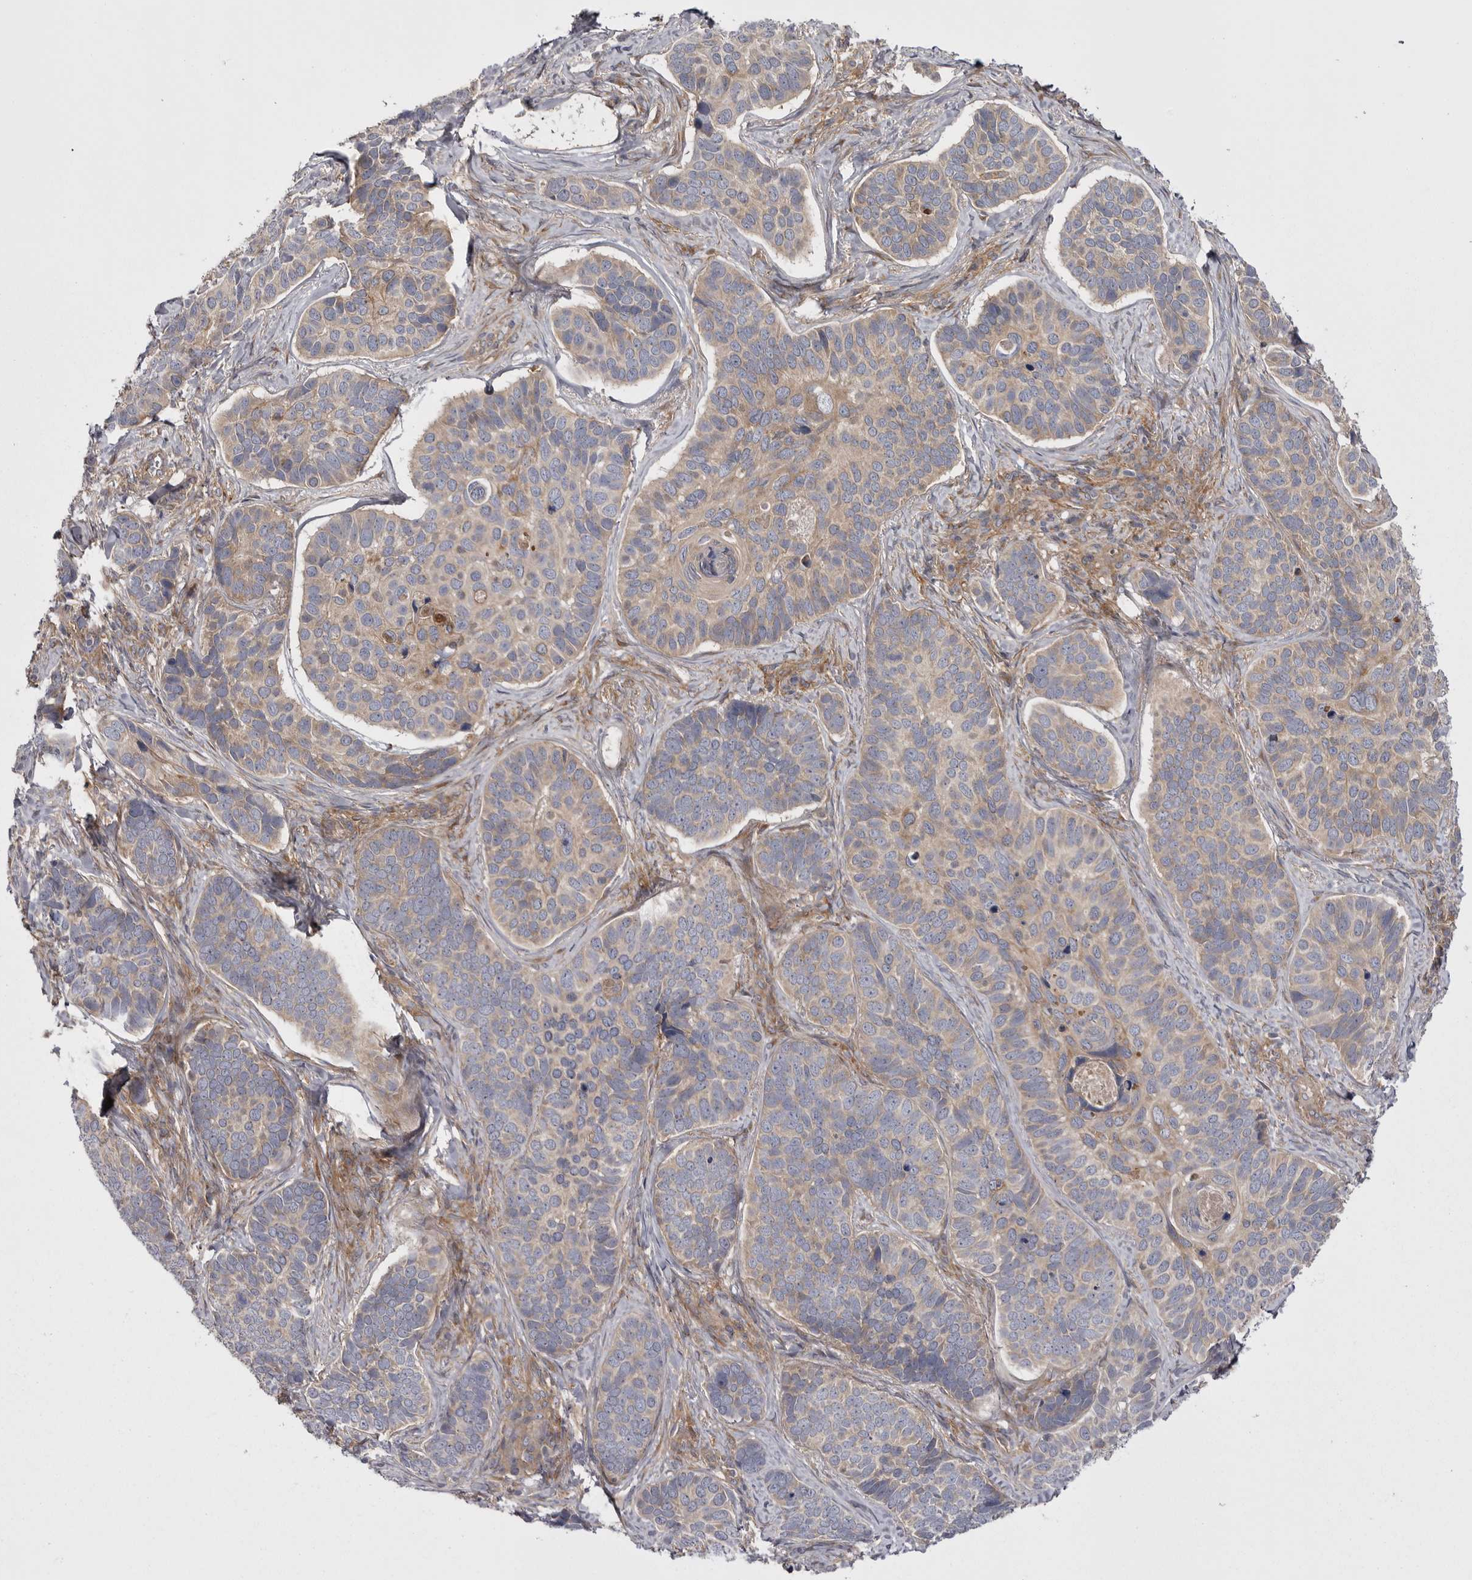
{"staining": {"intensity": "weak", "quantity": "25%-75%", "location": "cytoplasmic/membranous"}, "tissue": "skin cancer", "cell_type": "Tumor cells", "image_type": "cancer", "snomed": [{"axis": "morphology", "description": "Basal cell carcinoma"}, {"axis": "topography", "description": "Skin"}], "caption": "Immunohistochemistry (IHC) staining of basal cell carcinoma (skin), which demonstrates low levels of weak cytoplasmic/membranous expression in about 25%-75% of tumor cells indicating weak cytoplasmic/membranous protein positivity. The staining was performed using DAB (brown) for protein detection and nuclei were counterstained in hematoxylin (blue).", "gene": "OSBPL9", "patient": {"sex": "male", "age": 62}}